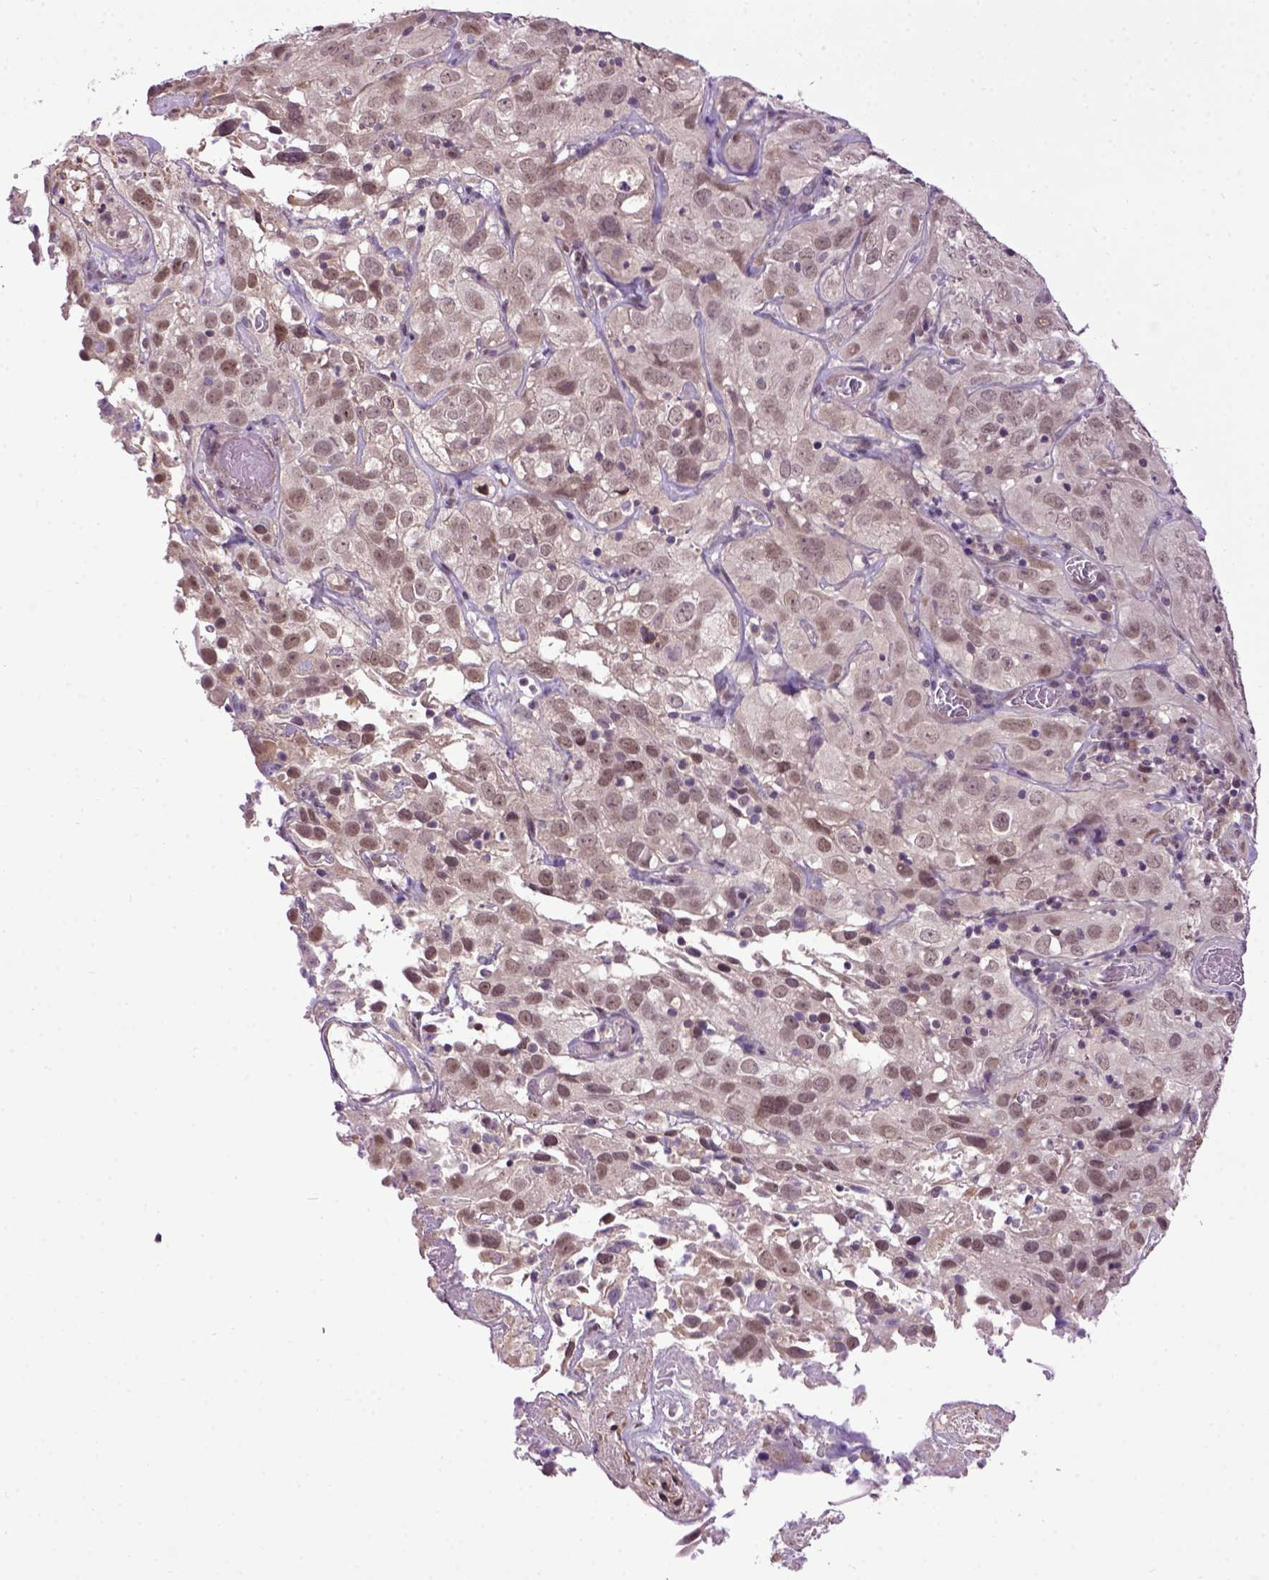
{"staining": {"intensity": "moderate", "quantity": "<25%", "location": "nuclear"}, "tissue": "cervical cancer", "cell_type": "Tumor cells", "image_type": "cancer", "snomed": [{"axis": "morphology", "description": "Squamous cell carcinoma, NOS"}, {"axis": "topography", "description": "Cervix"}], "caption": "An immunohistochemistry (IHC) photomicrograph of tumor tissue is shown. Protein staining in brown shows moderate nuclear positivity in cervical cancer (squamous cell carcinoma) within tumor cells. (DAB (3,3'-diaminobenzidine) IHC, brown staining for protein, blue staining for nuclei).", "gene": "RAB43", "patient": {"sex": "female", "age": 32}}